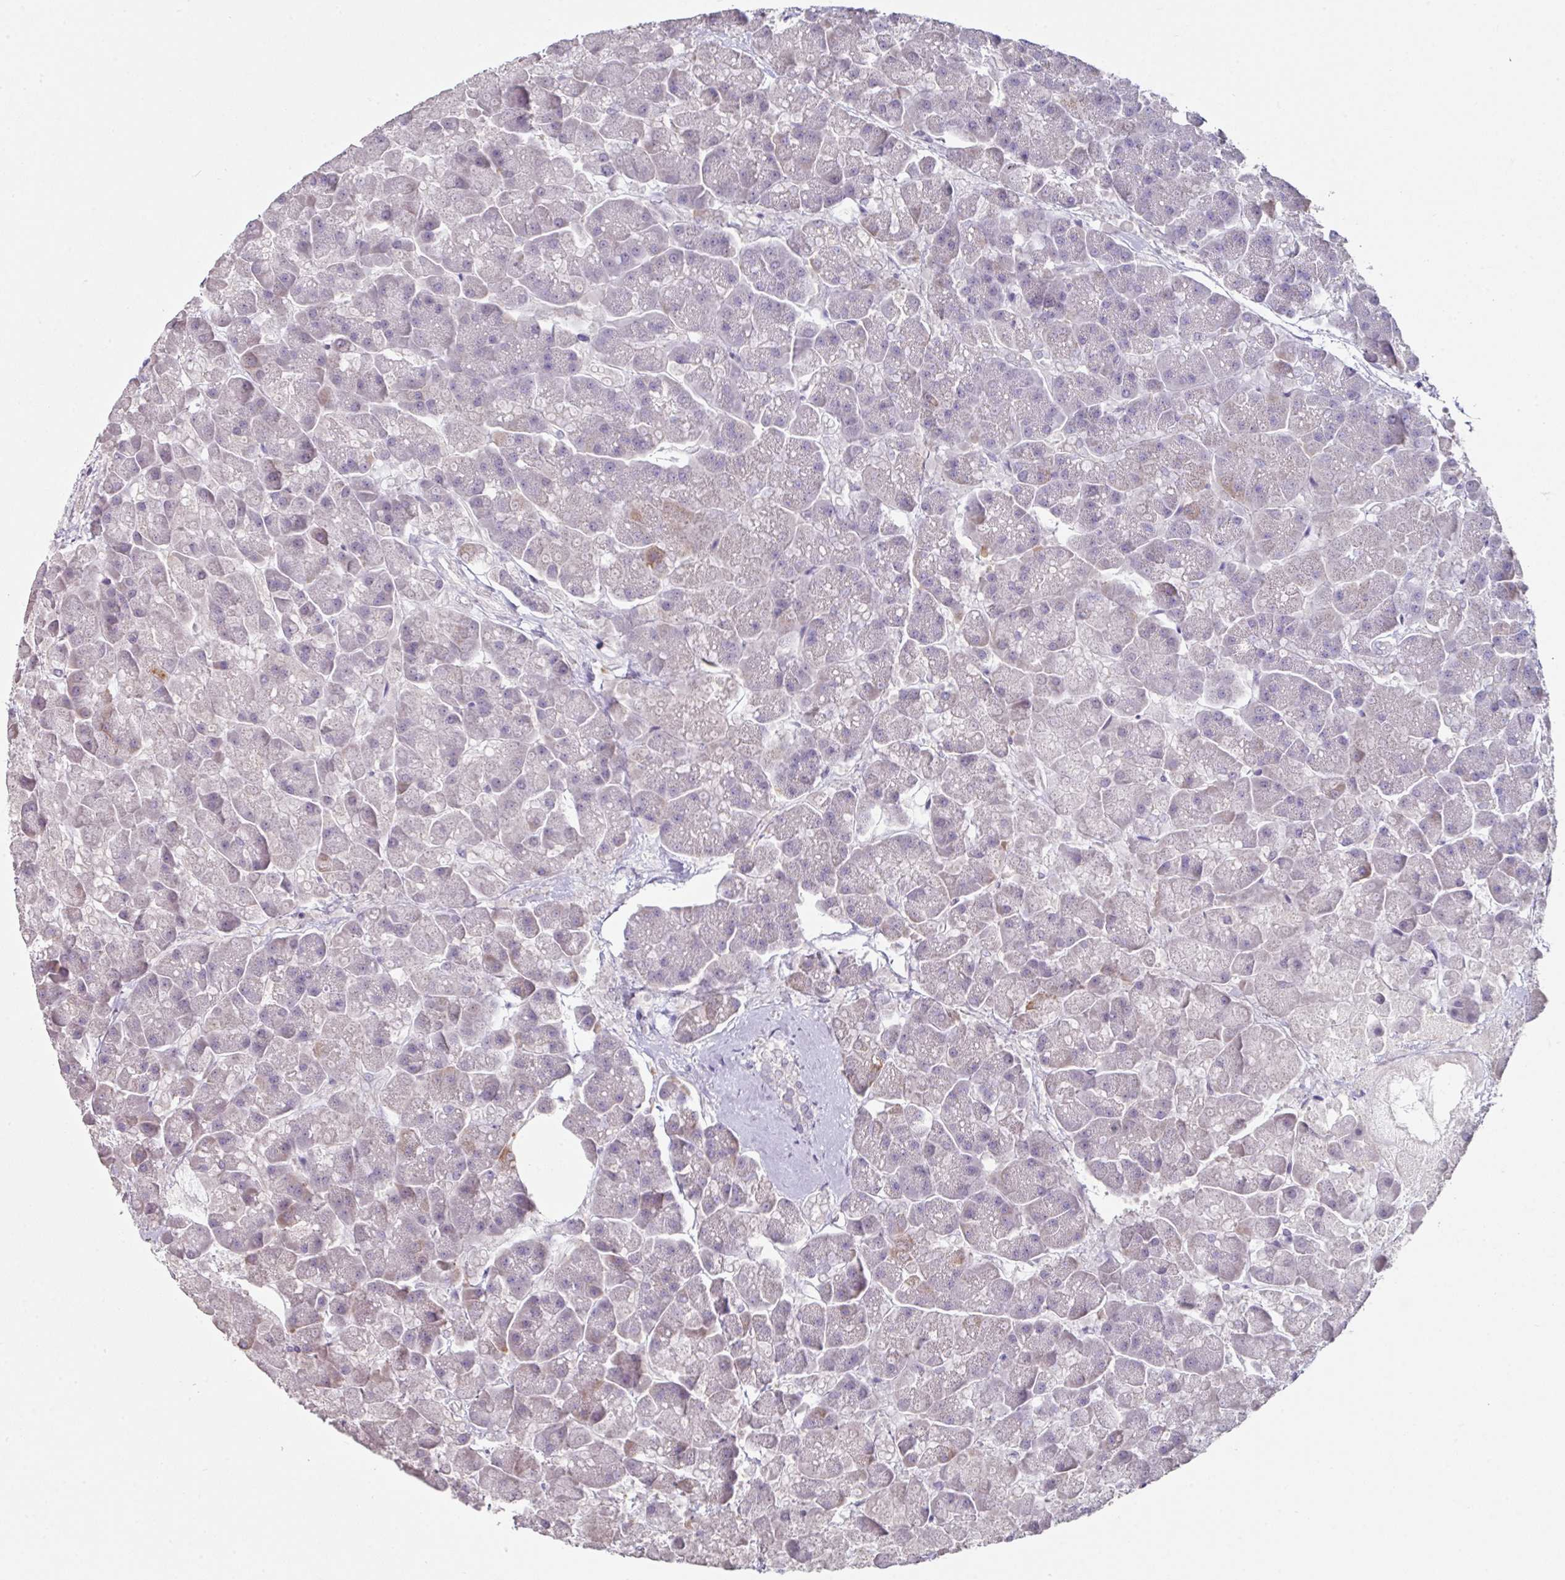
{"staining": {"intensity": "weak", "quantity": "<25%", "location": "nuclear"}, "tissue": "pancreas", "cell_type": "Exocrine glandular cells", "image_type": "normal", "snomed": [{"axis": "morphology", "description": "Normal tissue, NOS"}, {"axis": "topography", "description": "Pancreas"}, {"axis": "topography", "description": "Peripheral nerve tissue"}], "caption": "Immunohistochemistry (IHC) image of unremarkable pancreas: human pancreas stained with DAB (3,3'-diaminobenzidine) reveals no significant protein positivity in exocrine glandular cells. (Stains: DAB immunohistochemistry (IHC) with hematoxylin counter stain, Microscopy: brightfield microscopy at high magnification).", "gene": "ELK1", "patient": {"sex": "male", "age": 54}}